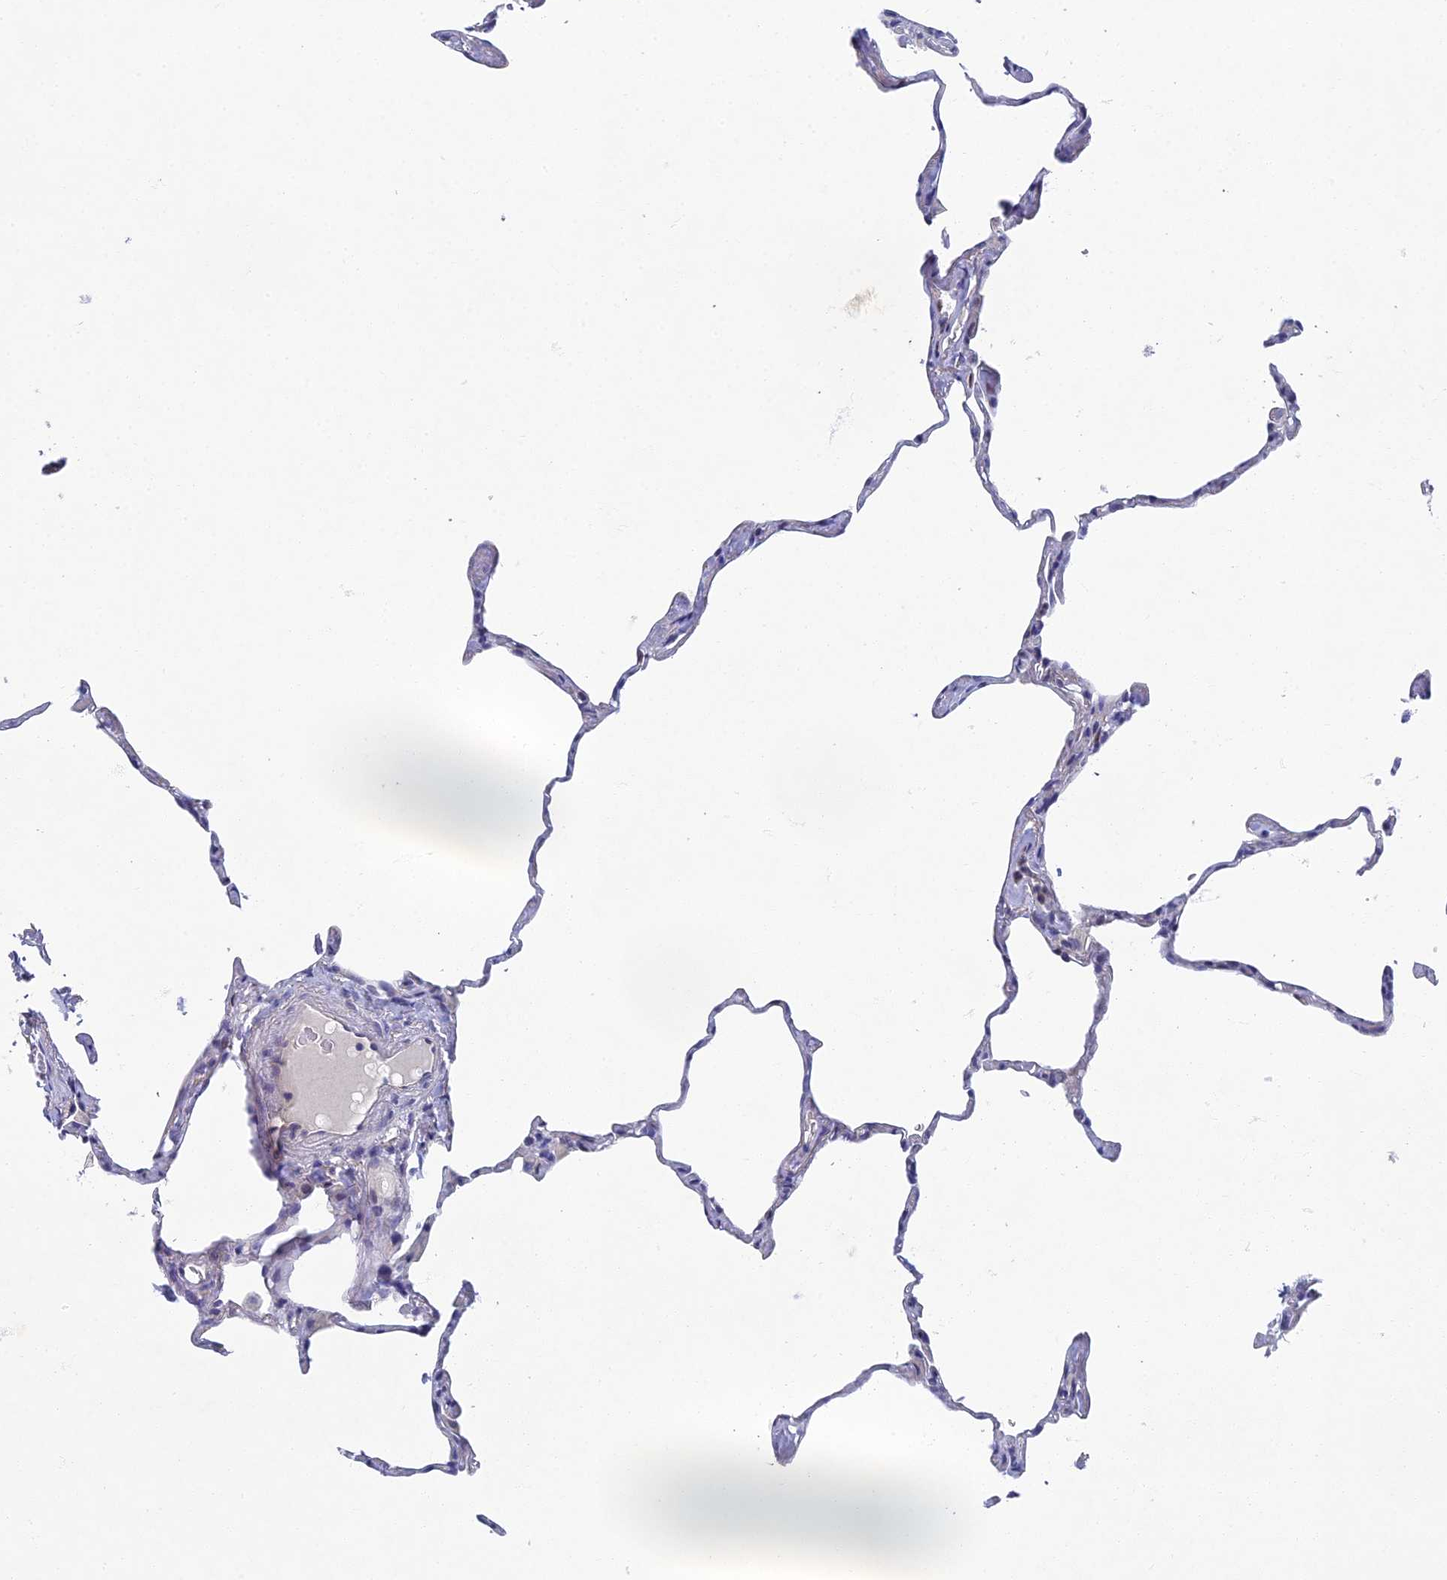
{"staining": {"intensity": "negative", "quantity": "none", "location": "none"}, "tissue": "lung", "cell_type": "Alveolar cells", "image_type": "normal", "snomed": [{"axis": "morphology", "description": "Normal tissue, NOS"}, {"axis": "topography", "description": "Lung"}], "caption": "Lung stained for a protein using IHC reveals no expression alveolar cells.", "gene": "SPIN4", "patient": {"sex": "male", "age": 65}}